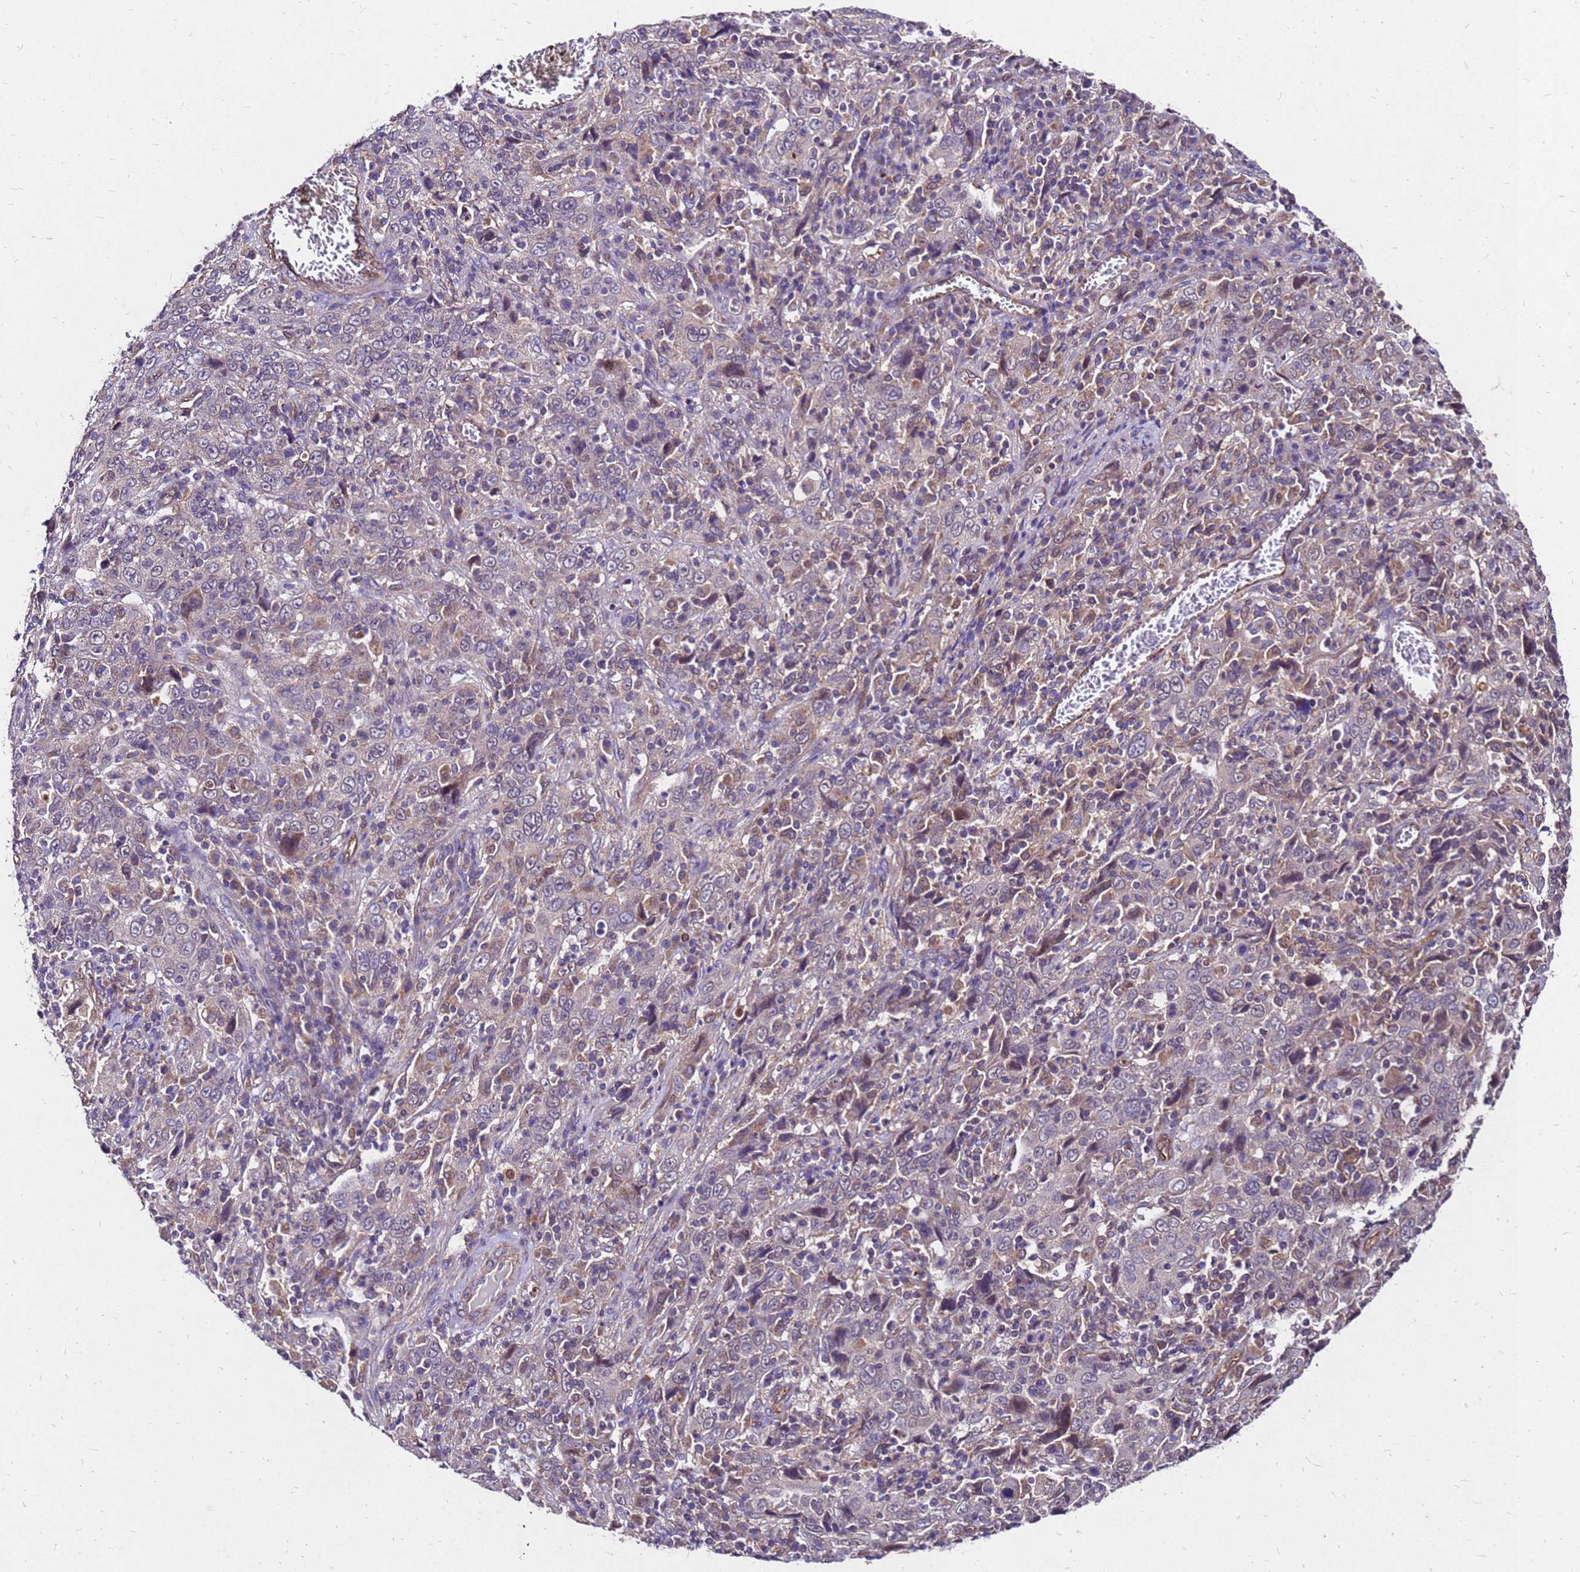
{"staining": {"intensity": "negative", "quantity": "none", "location": "none"}, "tissue": "cervical cancer", "cell_type": "Tumor cells", "image_type": "cancer", "snomed": [{"axis": "morphology", "description": "Squamous cell carcinoma, NOS"}, {"axis": "topography", "description": "Cervix"}], "caption": "The IHC histopathology image has no significant positivity in tumor cells of cervical squamous cell carcinoma tissue. (Stains: DAB IHC with hematoxylin counter stain, Microscopy: brightfield microscopy at high magnification).", "gene": "DUSP23", "patient": {"sex": "female", "age": 46}}